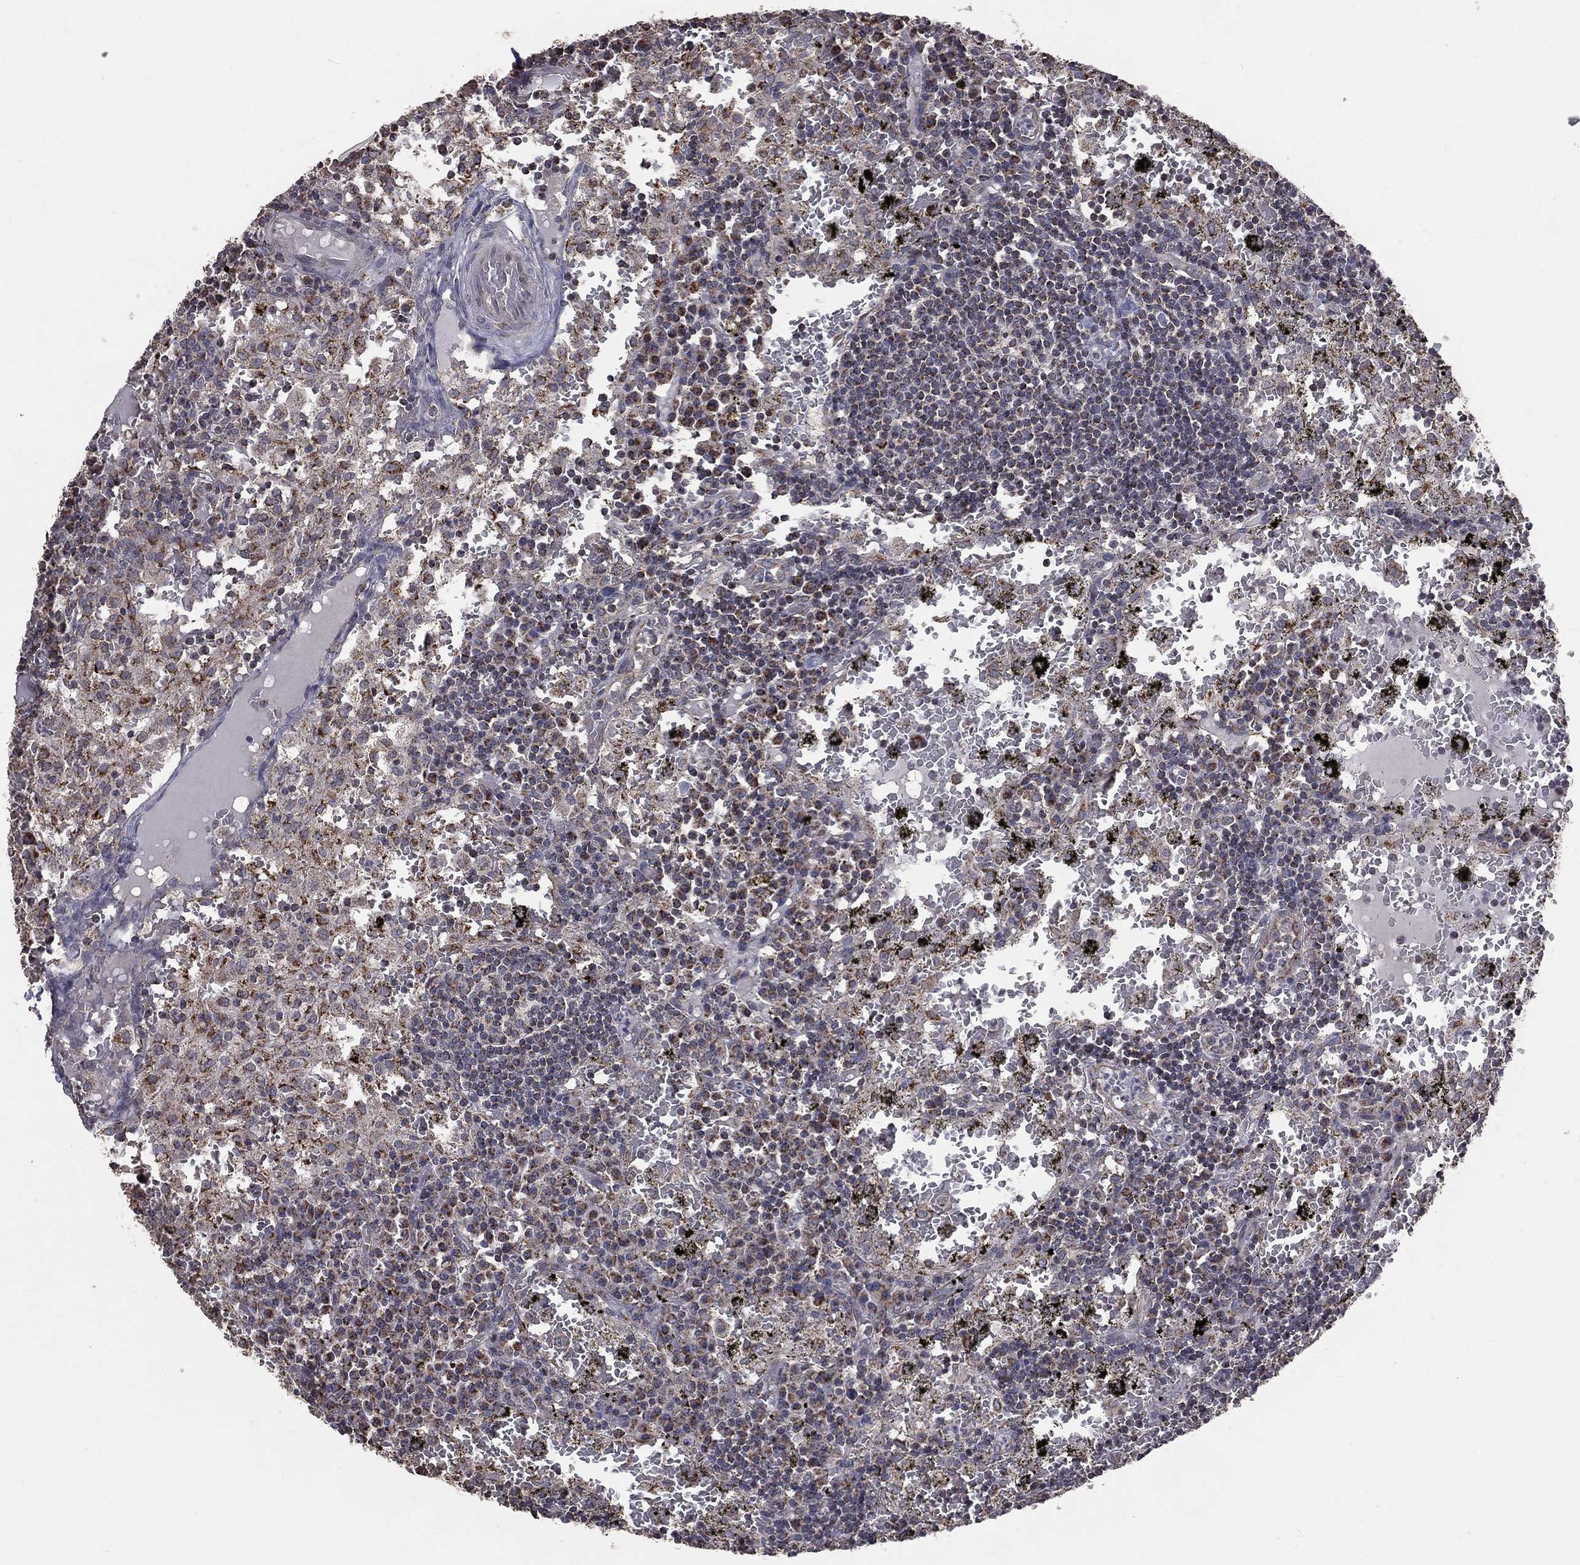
{"staining": {"intensity": "strong", "quantity": "<25%", "location": "cytoplasmic/membranous"}, "tissue": "lymph node", "cell_type": "Germinal center cells", "image_type": "normal", "snomed": [{"axis": "morphology", "description": "Normal tissue, NOS"}, {"axis": "topography", "description": "Lymph node"}], "caption": "About <25% of germinal center cells in unremarkable human lymph node reveal strong cytoplasmic/membranous protein positivity as visualized by brown immunohistochemical staining.", "gene": "MRPL46", "patient": {"sex": "male", "age": 62}}